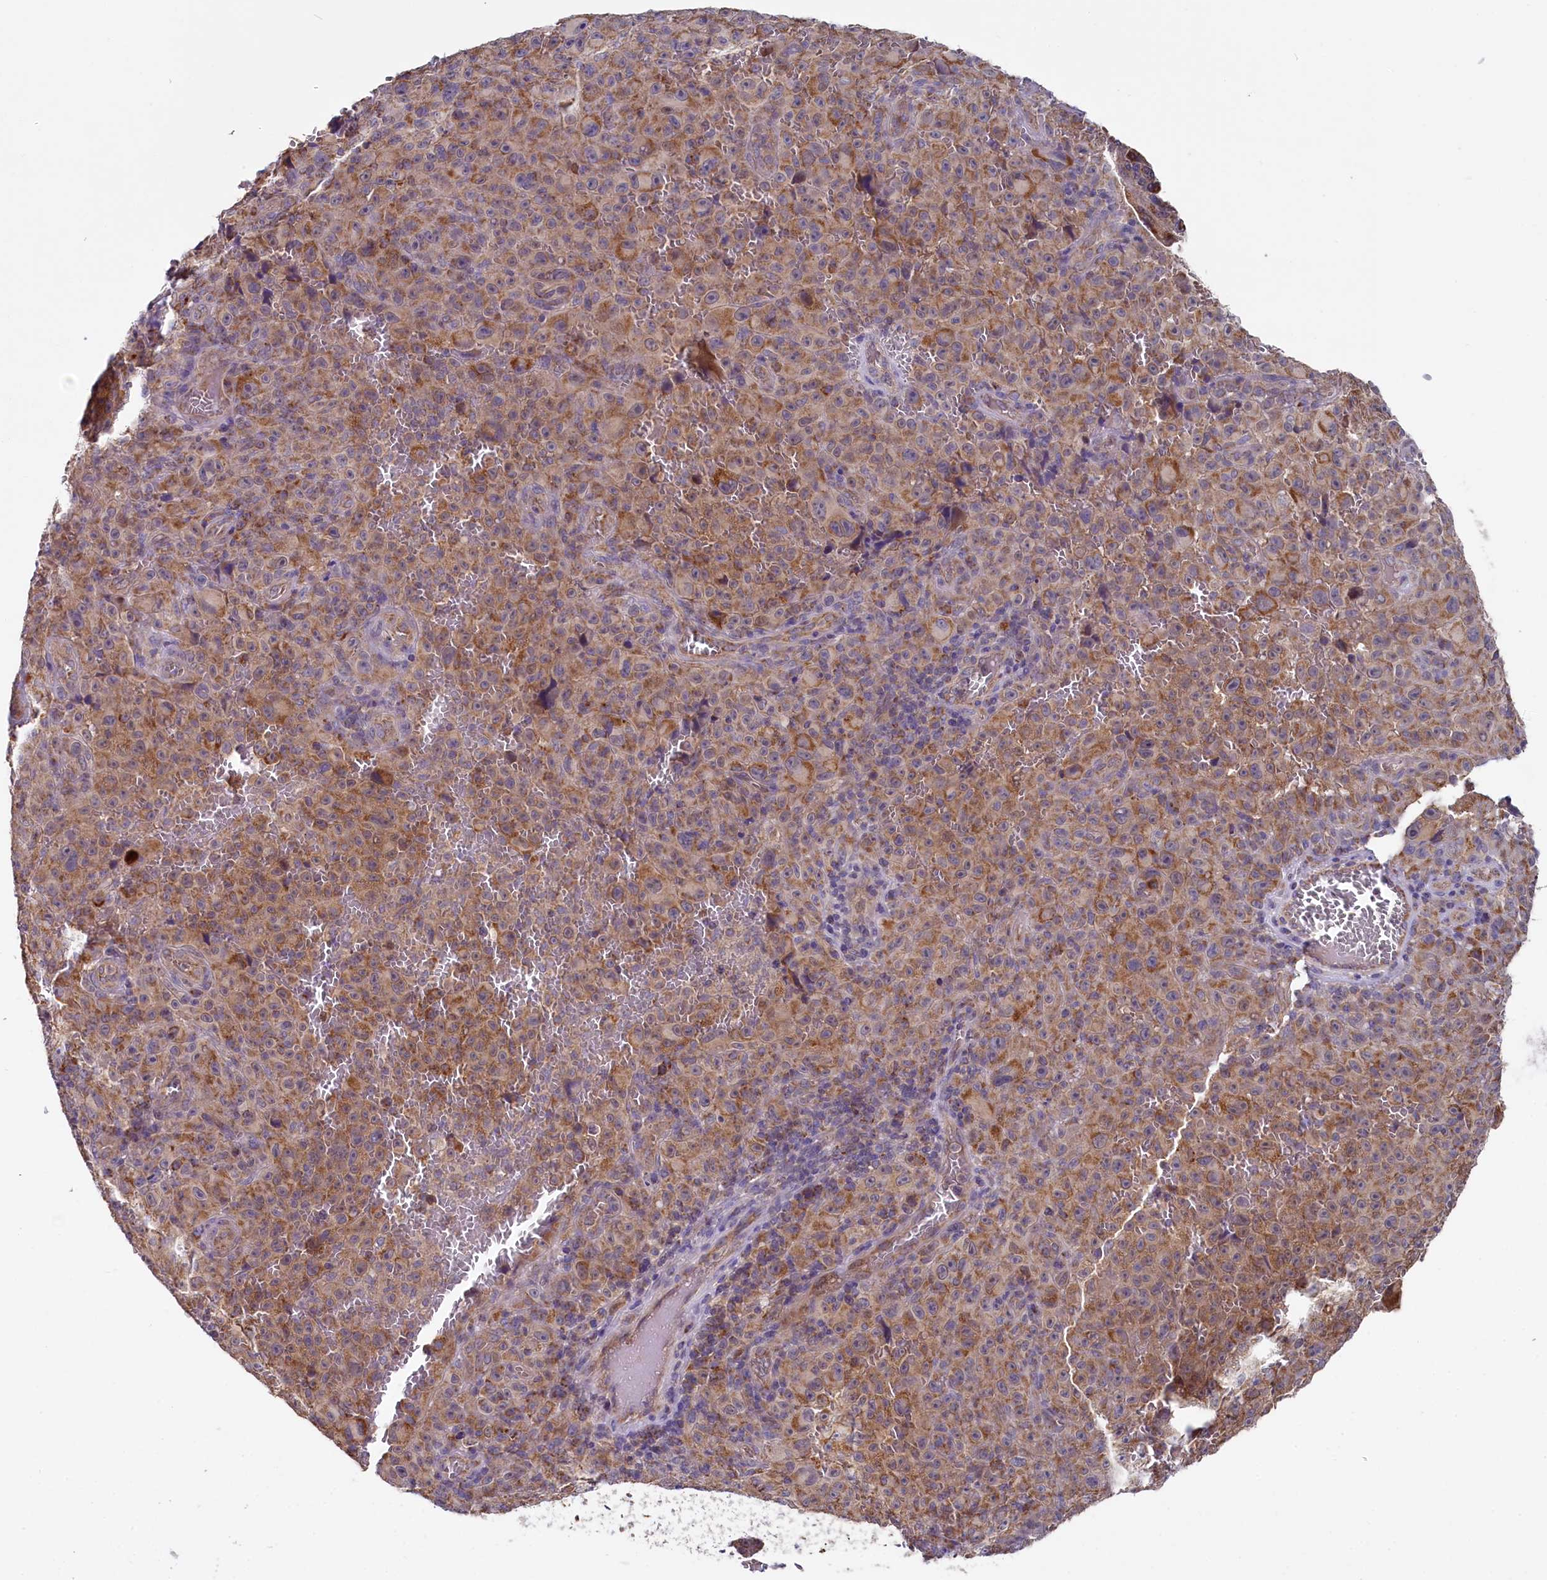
{"staining": {"intensity": "moderate", "quantity": ">75%", "location": "cytoplasmic/membranous"}, "tissue": "melanoma", "cell_type": "Tumor cells", "image_type": "cancer", "snomed": [{"axis": "morphology", "description": "Malignant melanoma, NOS"}, {"axis": "topography", "description": "Skin"}], "caption": "About >75% of tumor cells in malignant melanoma display moderate cytoplasmic/membranous protein staining as visualized by brown immunohistochemical staining.", "gene": "MRPL57", "patient": {"sex": "female", "age": 82}}